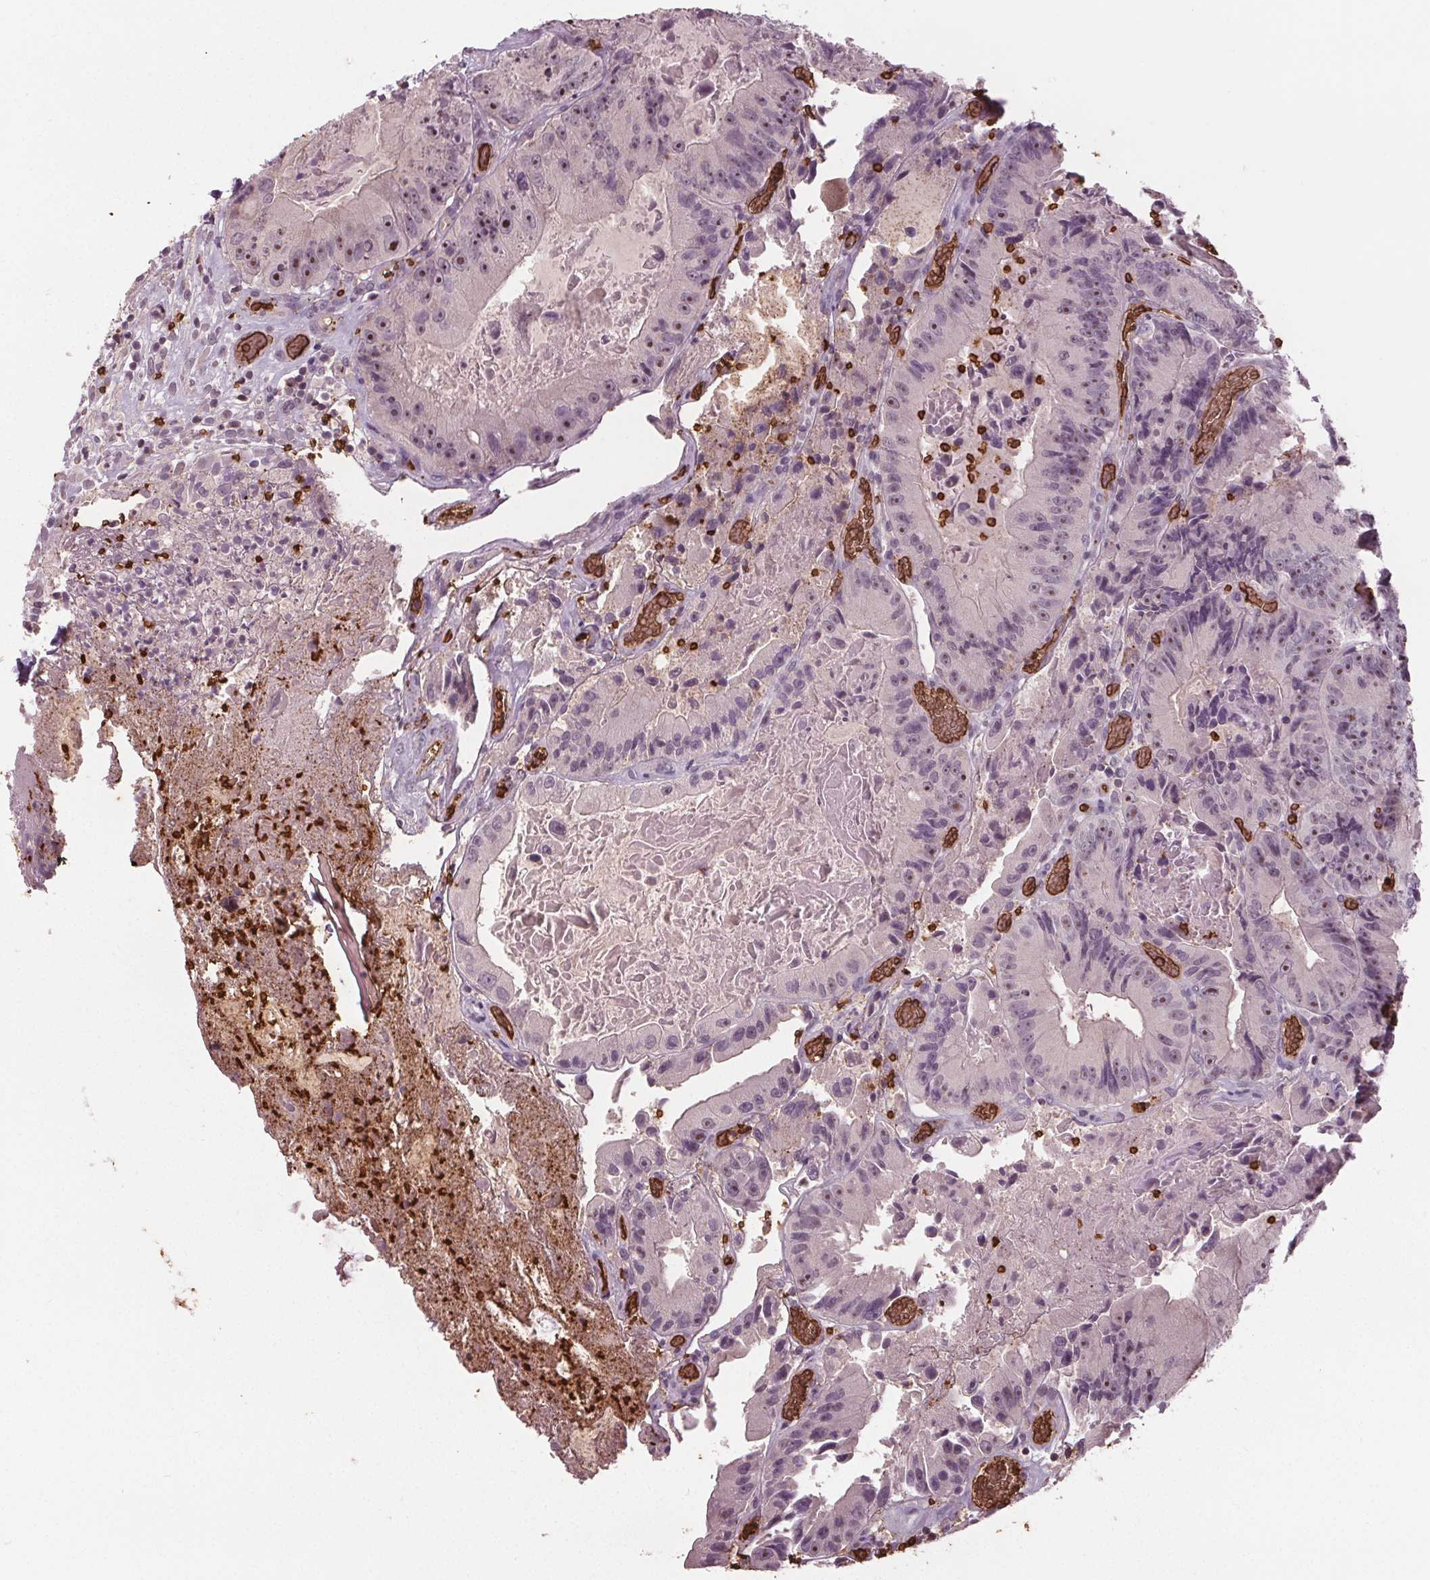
{"staining": {"intensity": "moderate", "quantity": "<25%", "location": "nuclear"}, "tissue": "colorectal cancer", "cell_type": "Tumor cells", "image_type": "cancer", "snomed": [{"axis": "morphology", "description": "Adenocarcinoma, NOS"}, {"axis": "topography", "description": "Colon"}], "caption": "The immunohistochemical stain shows moderate nuclear expression in tumor cells of adenocarcinoma (colorectal) tissue.", "gene": "SLC4A1", "patient": {"sex": "female", "age": 86}}